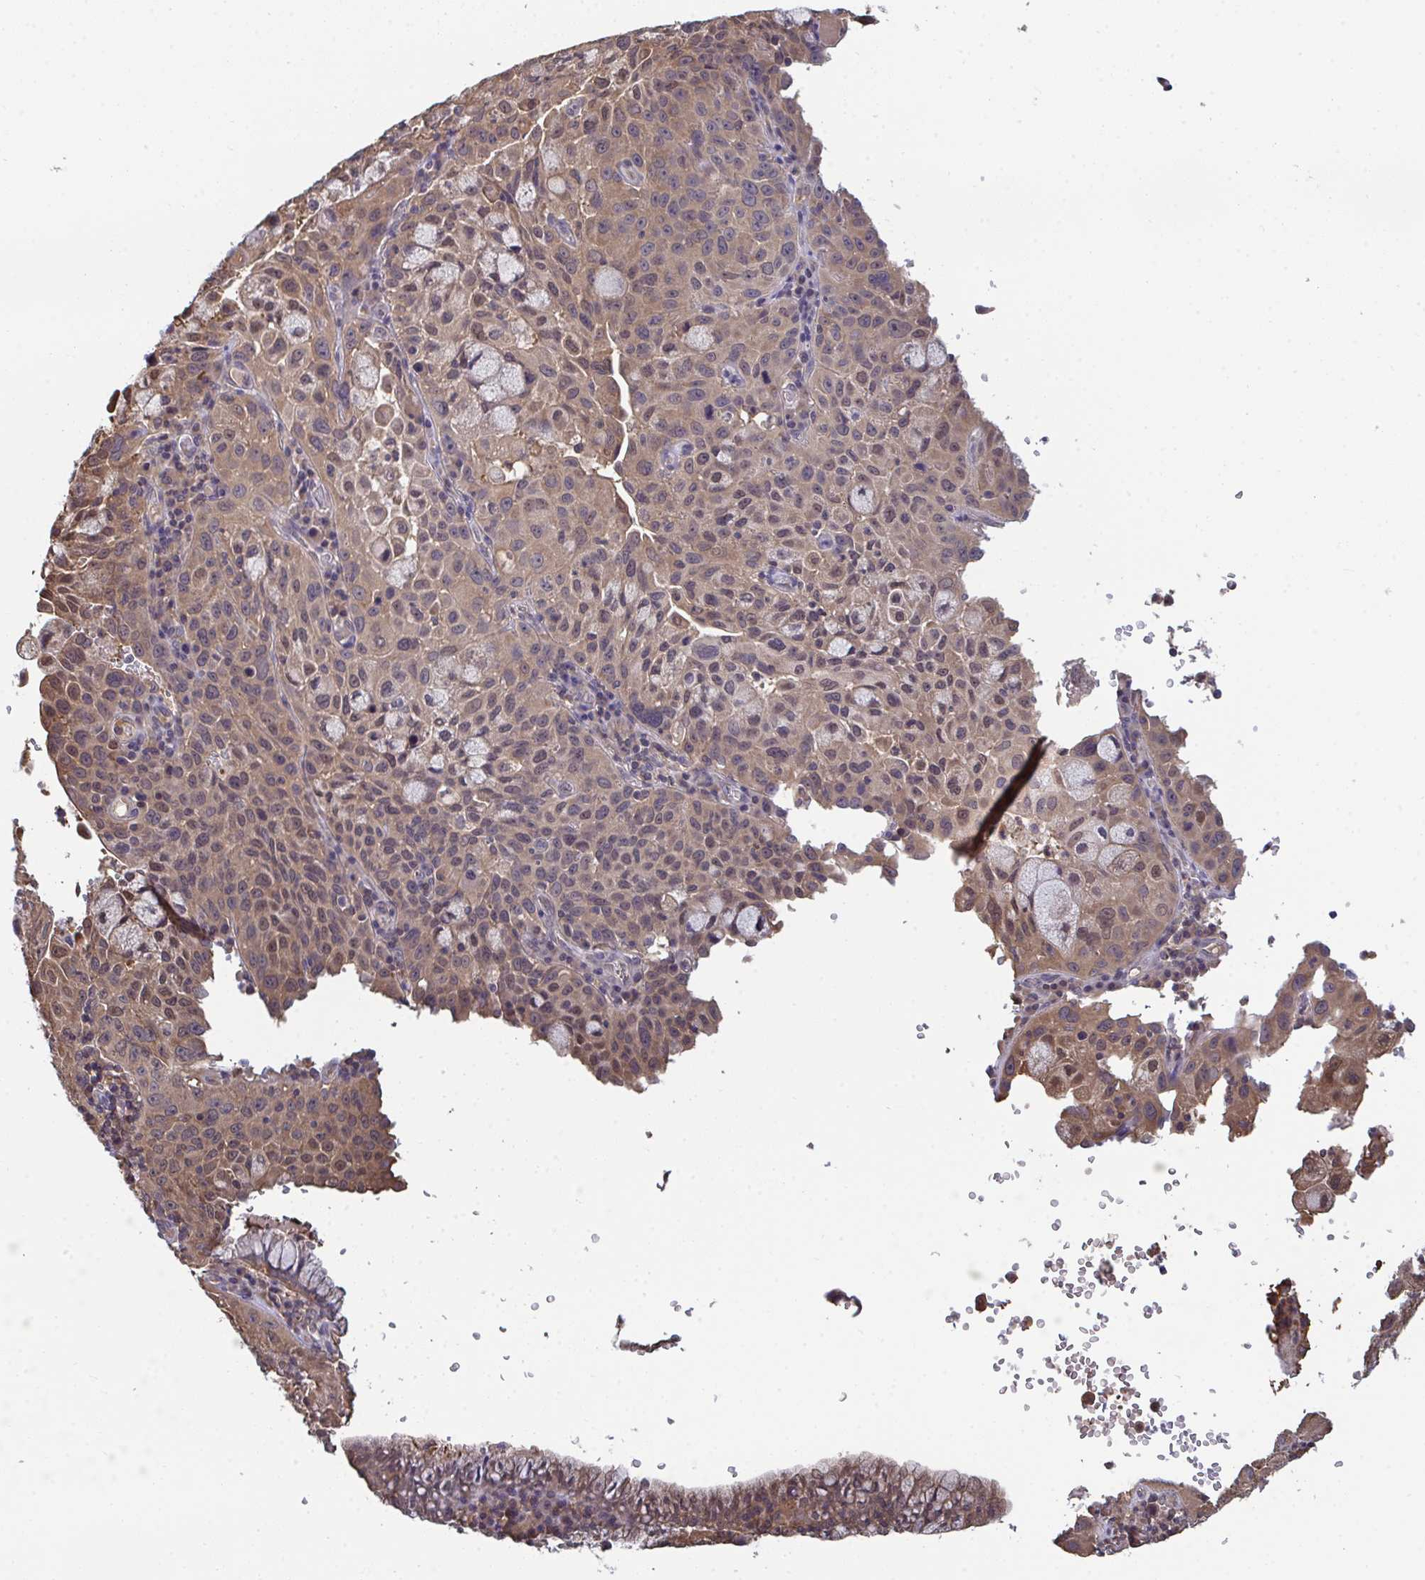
{"staining": {"intensity": "moderate", "quantity": "25%-75%", "location": "cytoplasmic/membranous,nuclear"}, "tissue": "cervical cancer", "cell_type": "Tumor cells", "image_type": "cancer", "snomed": [{"axis": "morphology", "description": "Squamous cell carcinoma, NOS"}, {"axis": "topography", "description": "Cervix"}], "caption": "Immunohistochemistry (DAB) staining of cervical cancer demonstrates moderate cytoplasmic/membranous and nuclear protein staining in about 25%-75% of tumor cells. The protein of interest is stained brown, and the nuclei are stained in blue (DAB IHC with brightfield microscopy, high magnification).", "gene": "TTC9C", "patient": {"sex": "female", "age": 42}}